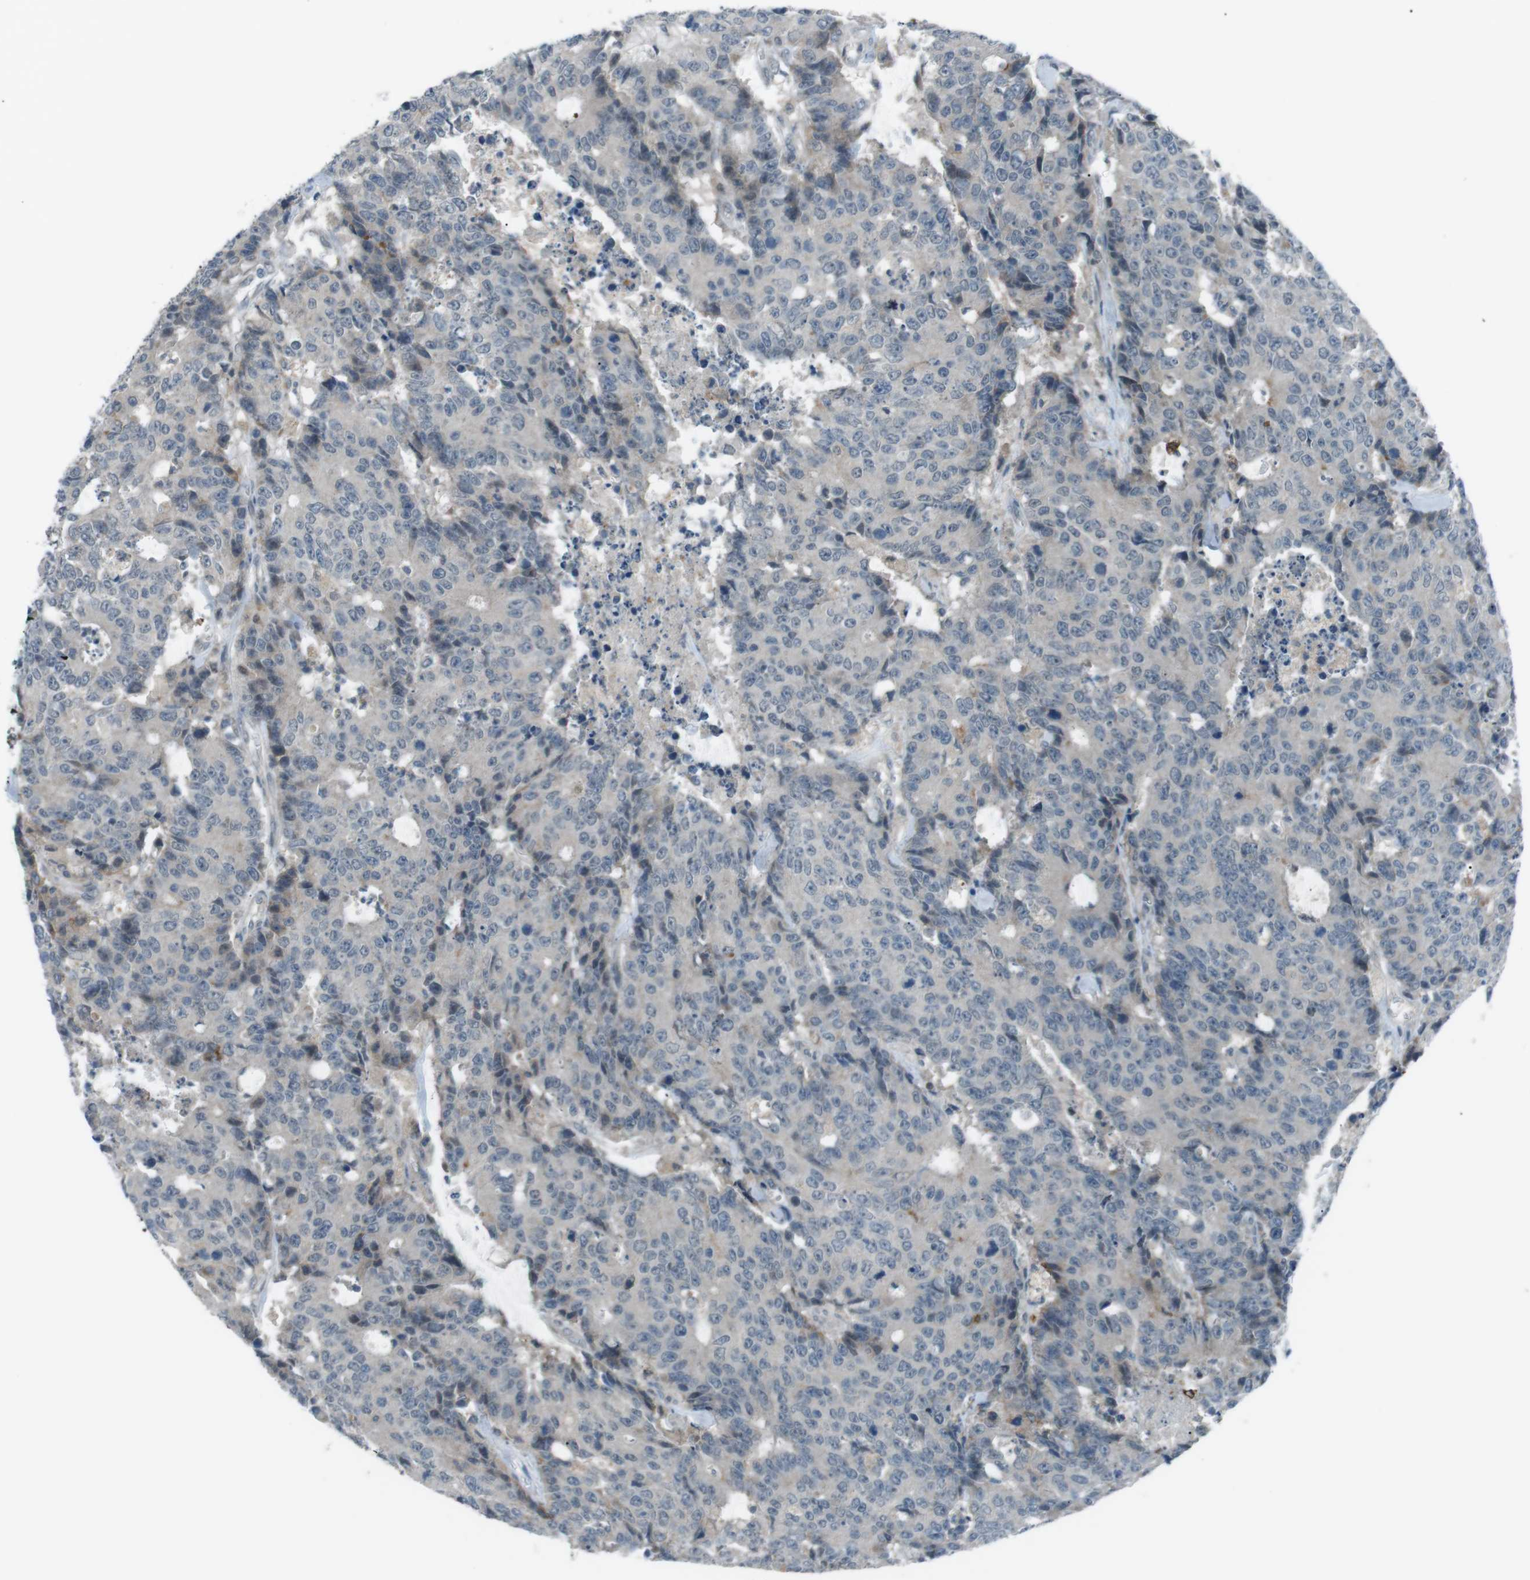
{"staining": {"intensity": "negative", "quantity": "none", "location": "none"}, "tissue": "colorectal cancer", "cell_type": "Tumor cells", "image_type": "cancer", "snomed": [{"axis": "morphology", "description": "Adenocarcinoma, NOS"}, {"axis": "topography", "description": "Colon"}], "caption": "The immunohistochemistry photomicrograph has no significant staining in tumor cells of colorectal cancer tissue. (DAB IHC with hematoxylin counter stain).", "gene": "FCRLA", "patient": {"sex": "female", "age": 86}}